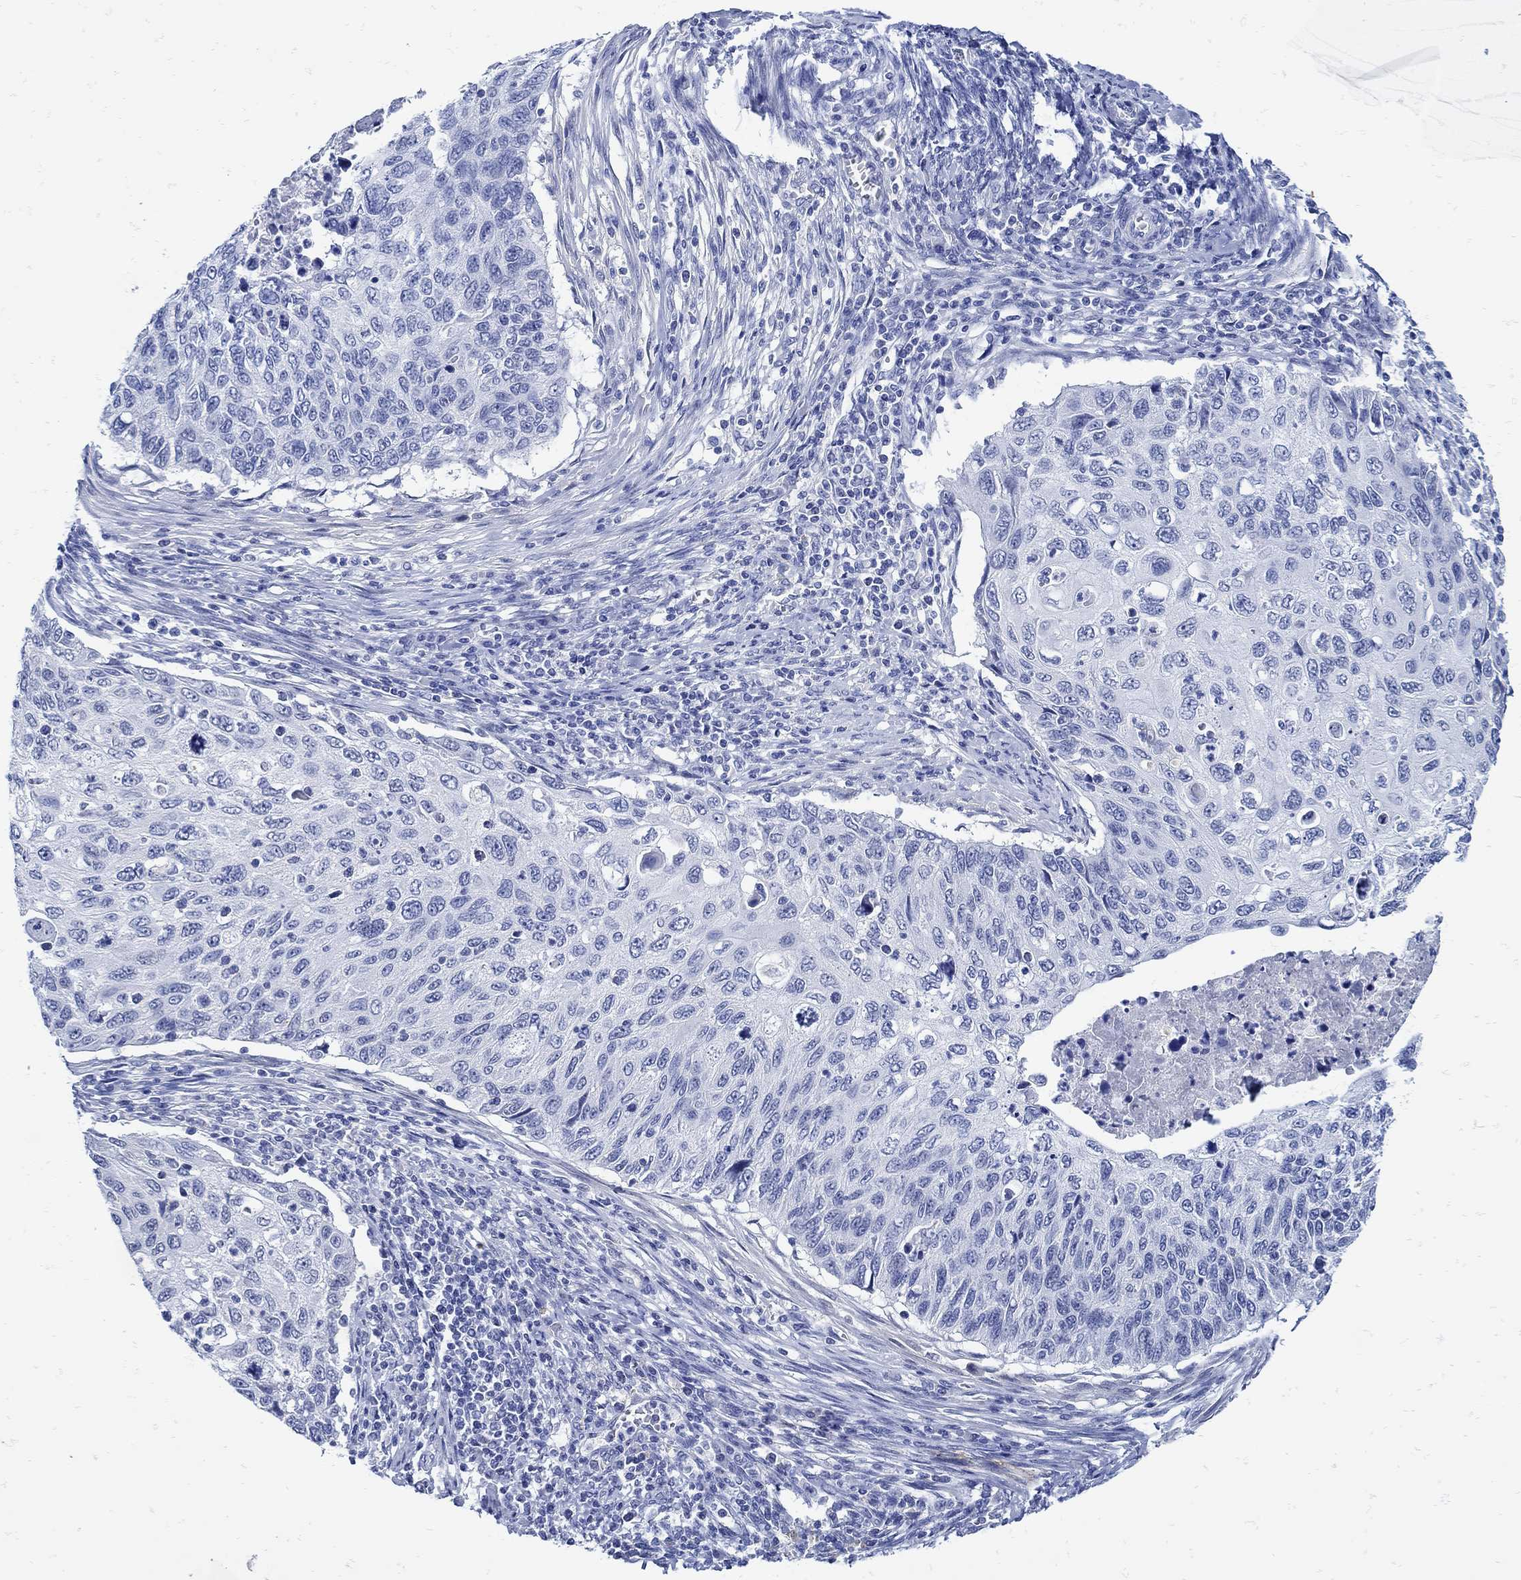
{"staining": {"intensity": "negative", "quantity": "none", "location": "none"}, "tissue": "cervical cancer", "cell_type": "Tumor cells", "image_type": "cancer", "snomed": [{"axis": "morphology", "description": "Squamous cell carcinoma, NOS"}, {"axis": "topography", "description": "Cervix"}], "caption": "This is a micrograph of immunohistochemistry staining of cervical squamous cell carcinoma, which shows no expression in tumor cells.", "gene": "NOS1", "patient": {"sex": "female", "age": 70}}